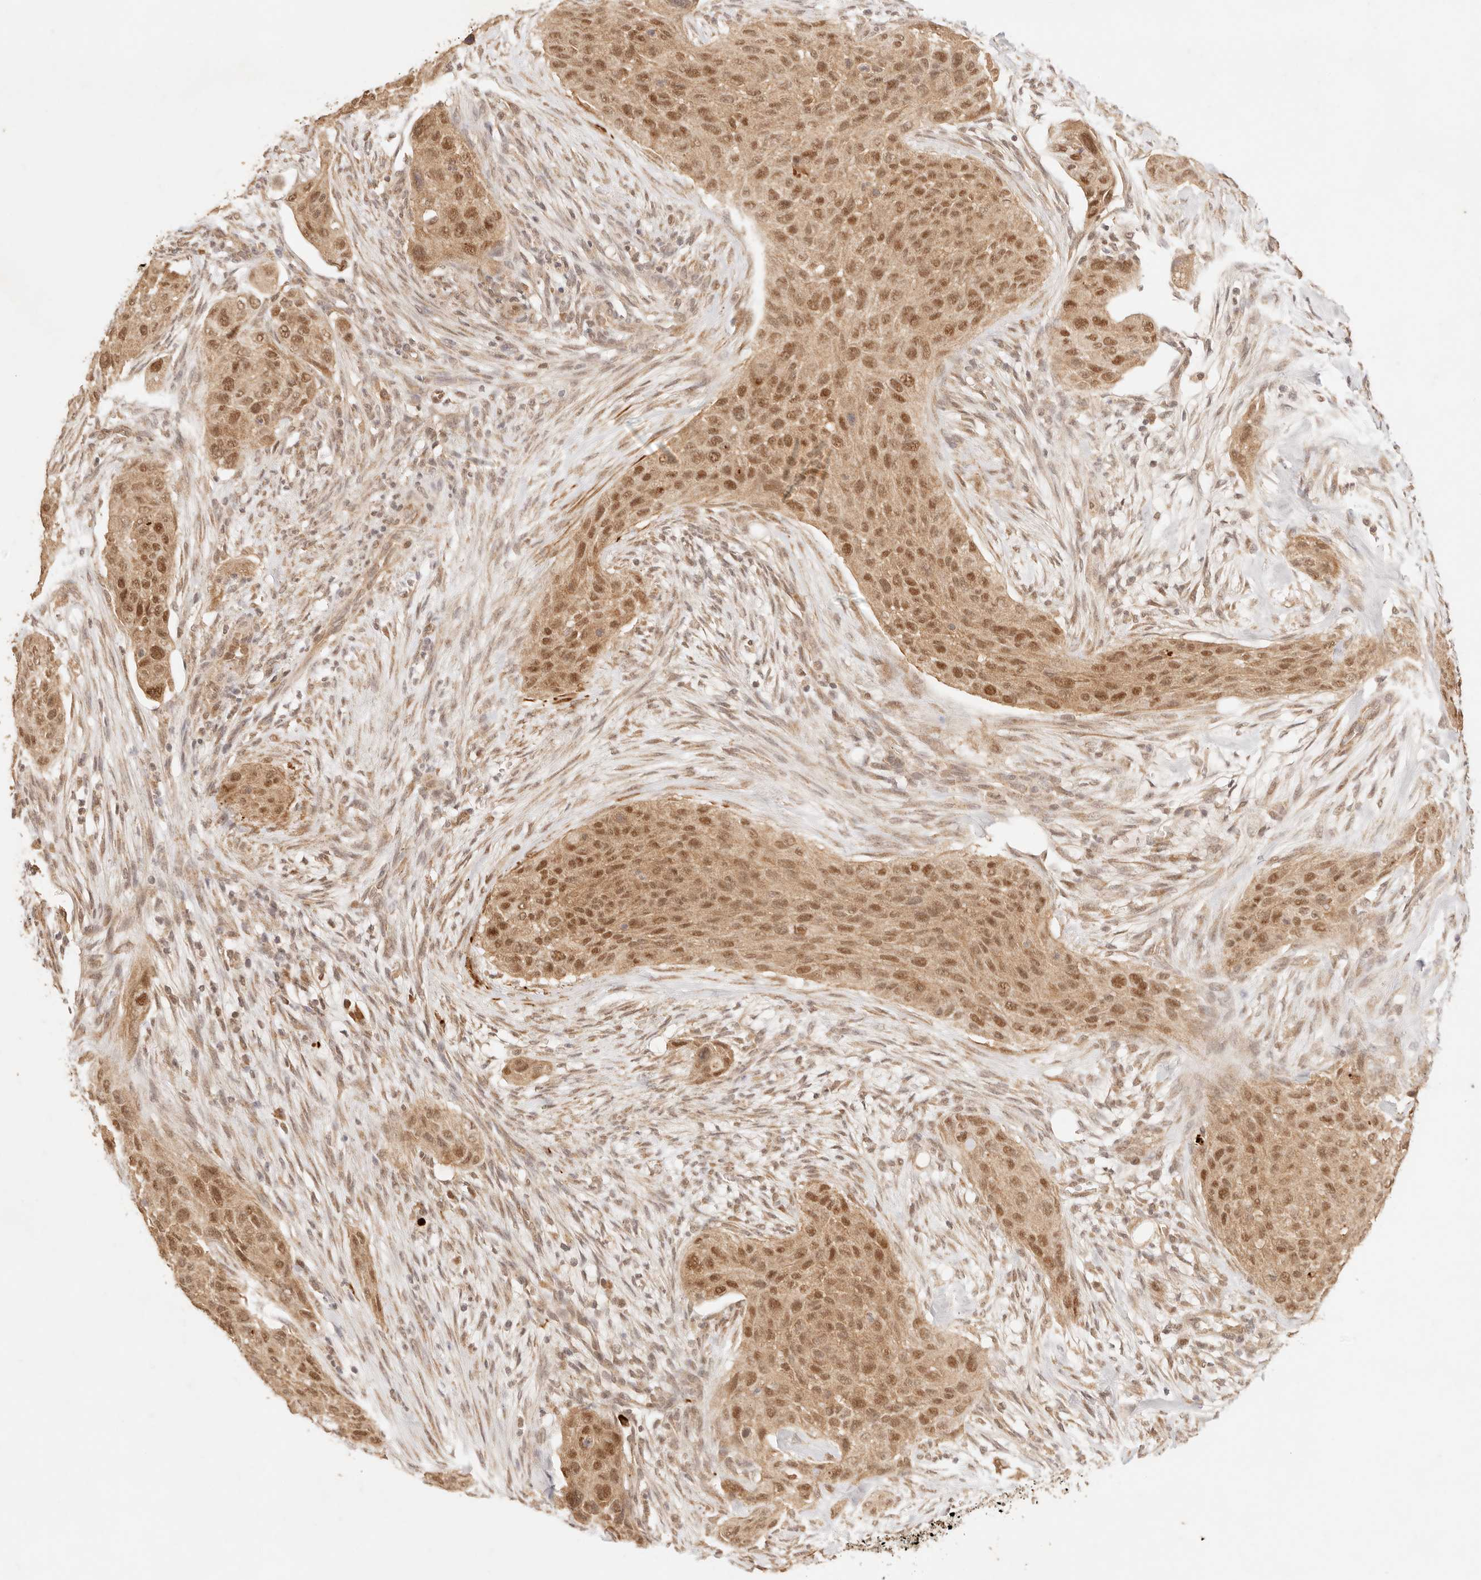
{"staining": {"intensity": "moderate", "quantity": ">75%", "location": "cytoplasmic/membranous,nuclear"}, "tissue": "urothelial cancer", "cell_type": "Tumor cells", "image_type": "cancer", "snomed": [{"axis": "morphology", "description": "Urothelial carcinoma, High grade"}, {"axis": "topography", "description": "Urinary bladder"}], "caption": "Urothelial cancer tissue shows moderate cytoplasmic/membranous and nuclear expression in about >75% of tumor cells", "gene": "TRIM11", "patient": {"sex": "male", "age": 35}}